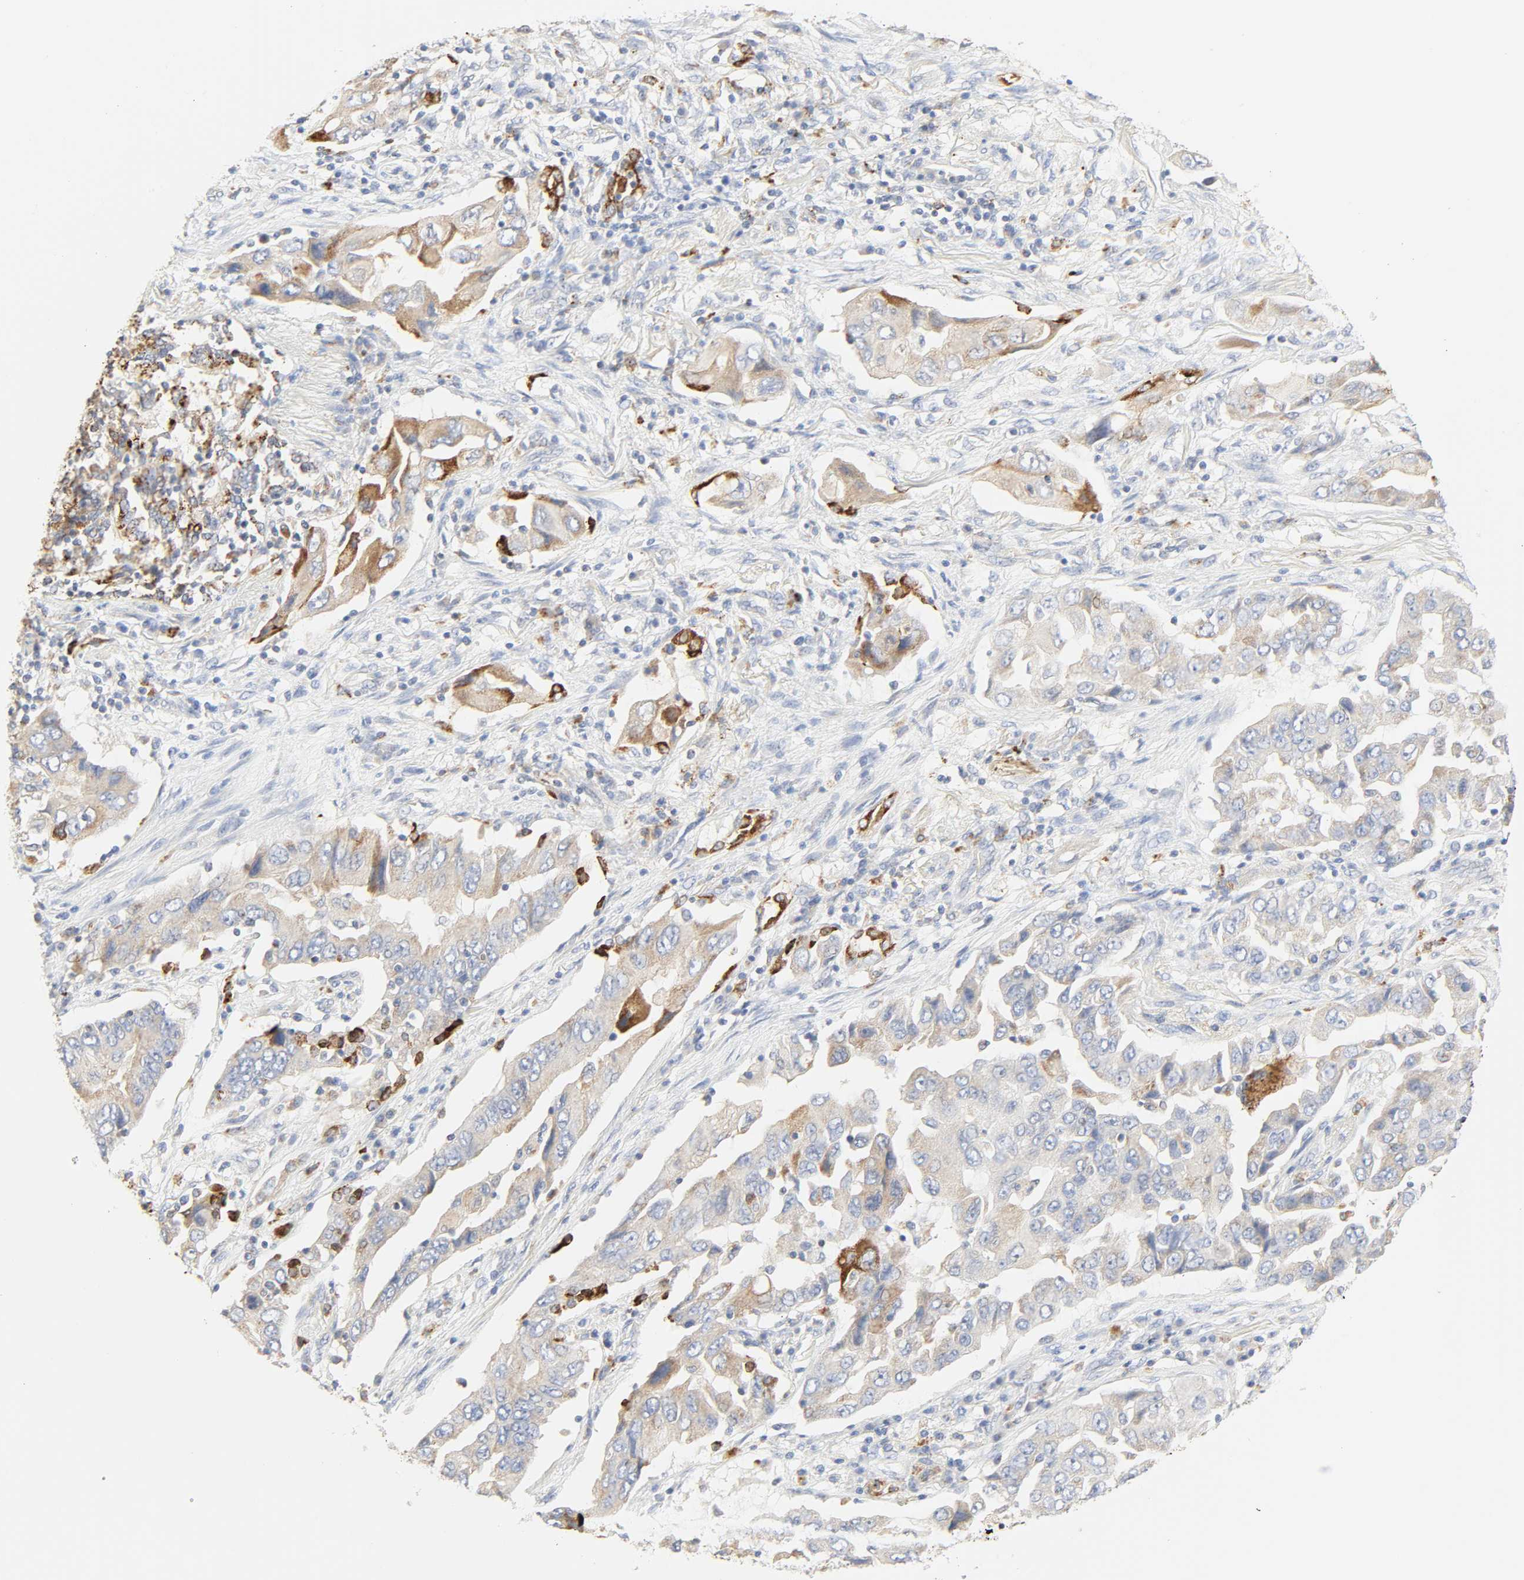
{"staining": {"intensity": "strong", "quantity": "25%-75%", "location": "cytoplasmic/membranous"}, "tissue": "lung cancer", "cell_type": "Tumor cells", "image_type": "cancer", "snomed": [{"axis": "morphology", "description": "Adenocarcinoma, NOS"}, {"axis": "topography", "description": "Lung"}], "caption": "A micrograph of human lung cancer stained for a protein exhibits strong cytoplasmic/membranous brown staining in tumor cells.", "gene": "CAMK2A", "patient": {"sex": "female", "age": 65}}